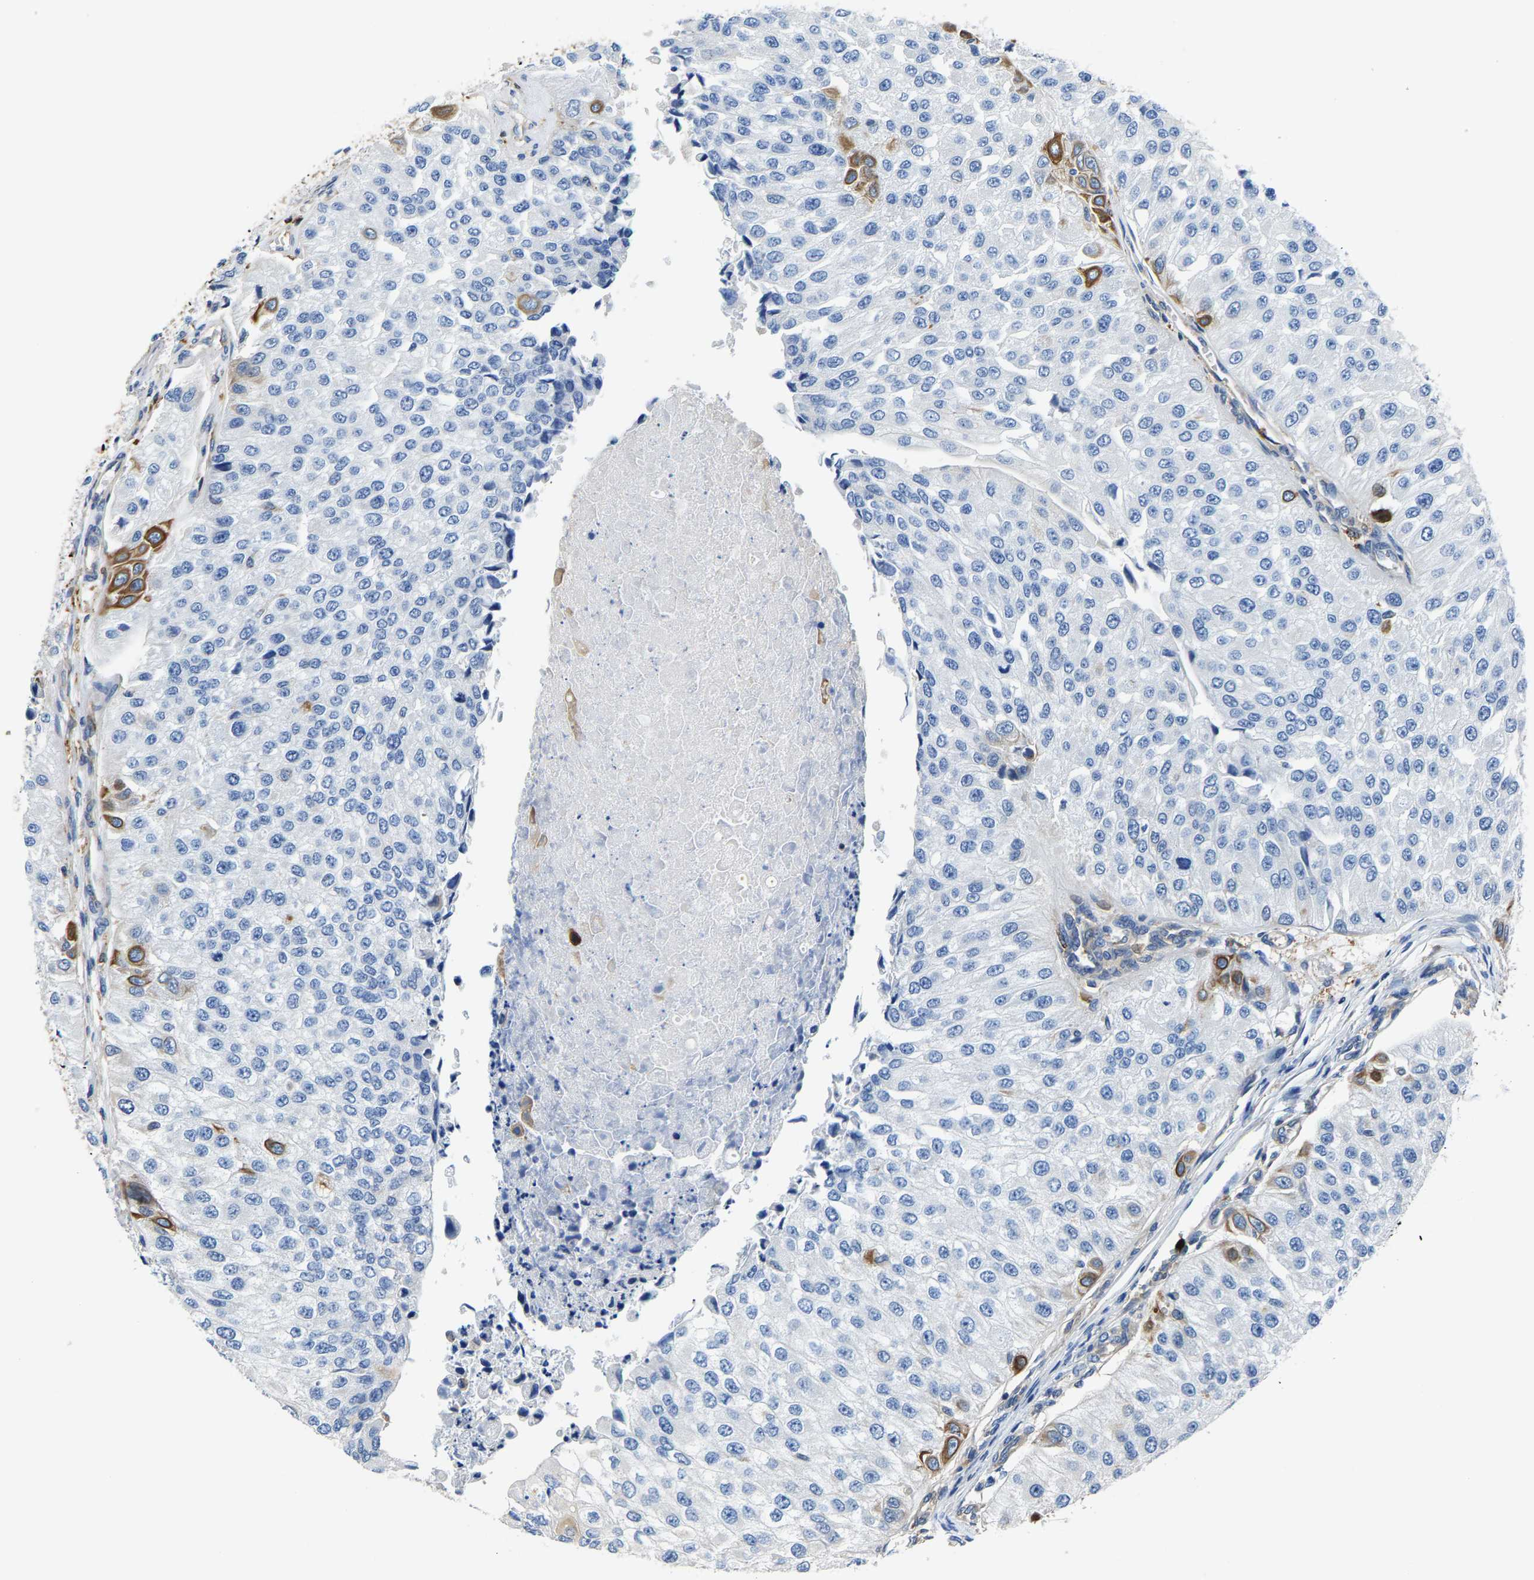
{"staining": {"intensity": "moderate", "quantity": "<25%", "location": "cytoplasmic/membranous"}, "tissue": "urothelial cancer", "cell_type": "Tumor cells", "image_type": "cancer", "snomed": [{"axis": "morphology", "description": "Urothelial carcinoma, High grade"}, {"axis": "topography", "description": "Kidney"}, {"axis": "topography", "description": "Urinary bladder"}], "caption": "Brown immunohistochemical staining in human urothelial cancer displays moderate cytoplasmic/membranous expression in approximately <25% of tumor cells.", "gene": "TRAF6", "patient": {"sex": "male", "age": 77}}